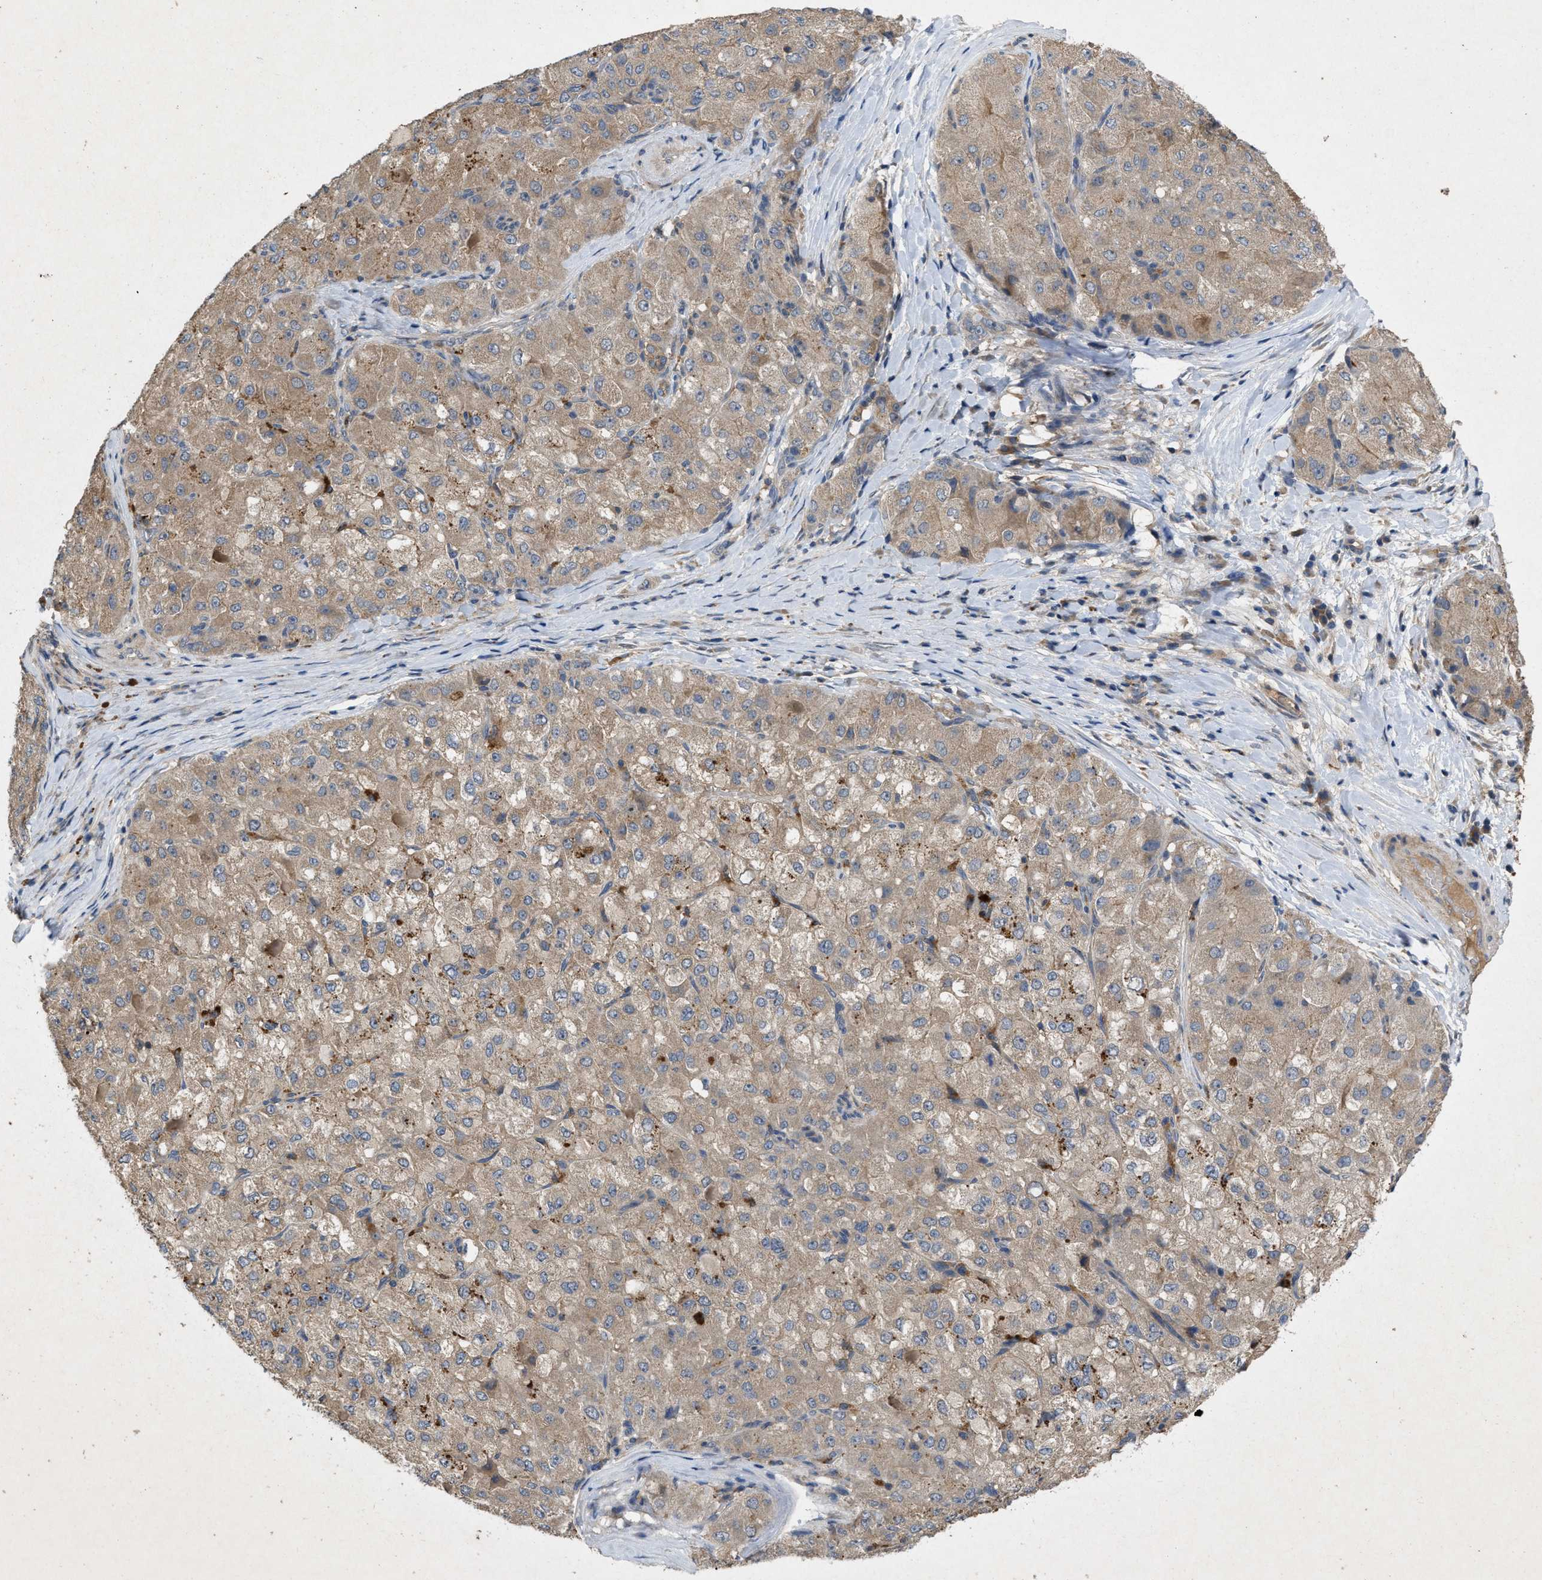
{"staining": {"intensity": "weak", "quantity": ">75%", "location": "cytoplasmic/membranous"}, "tissue": "liver cancer", "cell_type": "Tumor cells", "image_type": "cancer", "snomed": [{"axis": "morphology", "description": "Carcinoma, Hepatocellular, NOS"}, {"axis": "topography", "description": "Liver"}], "caption": "A low amount of weak cytoplasmic/membranous positivity is seen in about >75% of tumor cells in liver cancer (hepatocellular carcinoma) tissue. The protein is shown in brown color, while the nuclei are stained blue.", "gene": "LPAR2", "patient": {"sex": "male", "age": 80}}